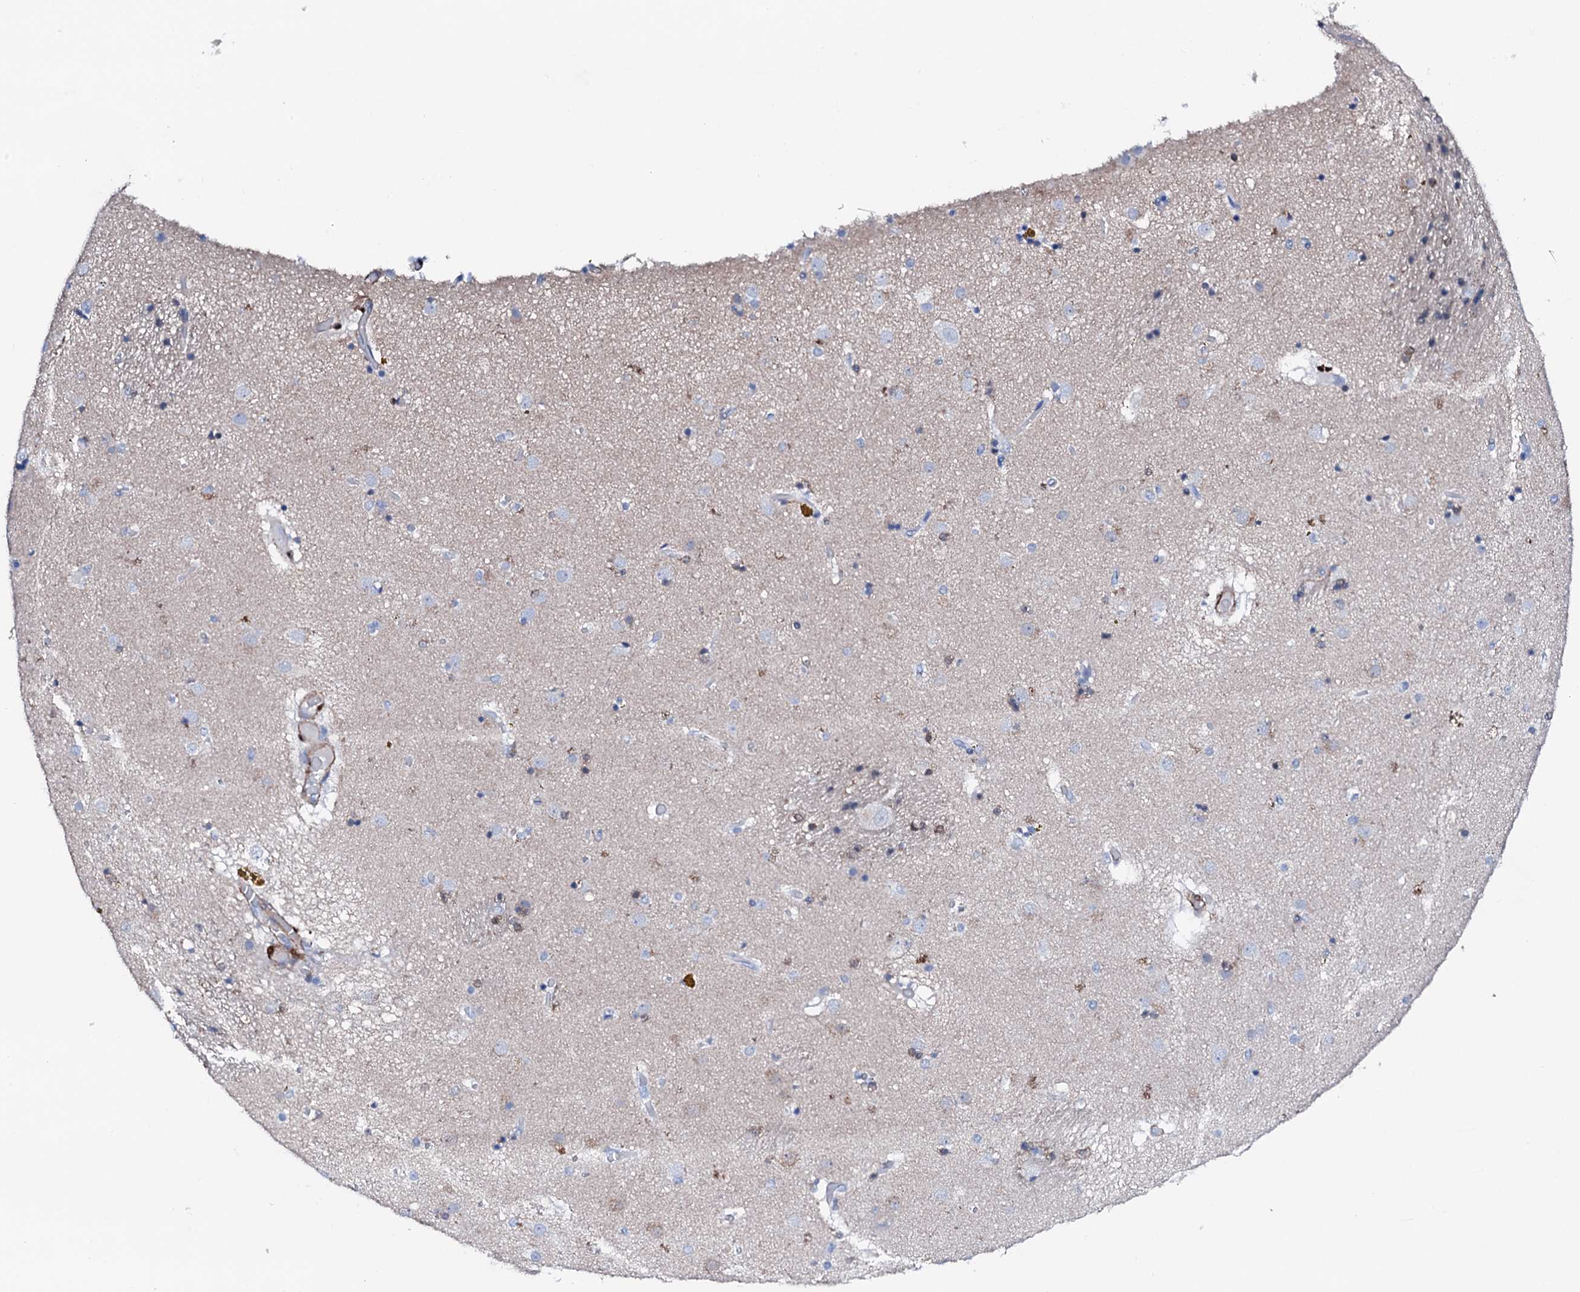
{"staining": {"intensity": "negative", "quantity": "none", "location": "none"}, "tissue": "caudate", "cell_type": "Glial cells", "image_type": "normal", "snomed": [{"axis": "morphology", "description": "Normal tissue, NOS"}, {"axis": "topography", "description": "Lateral ventricle wall"}], "caption": "This histopathology image is of unremarkable caudate stained with immunohistochemistry to label a protein in brown with the nuclei are counter-stained blue. There is no expression in glial cells.", "gene": "NRIP2", "patient": {"sex": "male", "age": 70}}